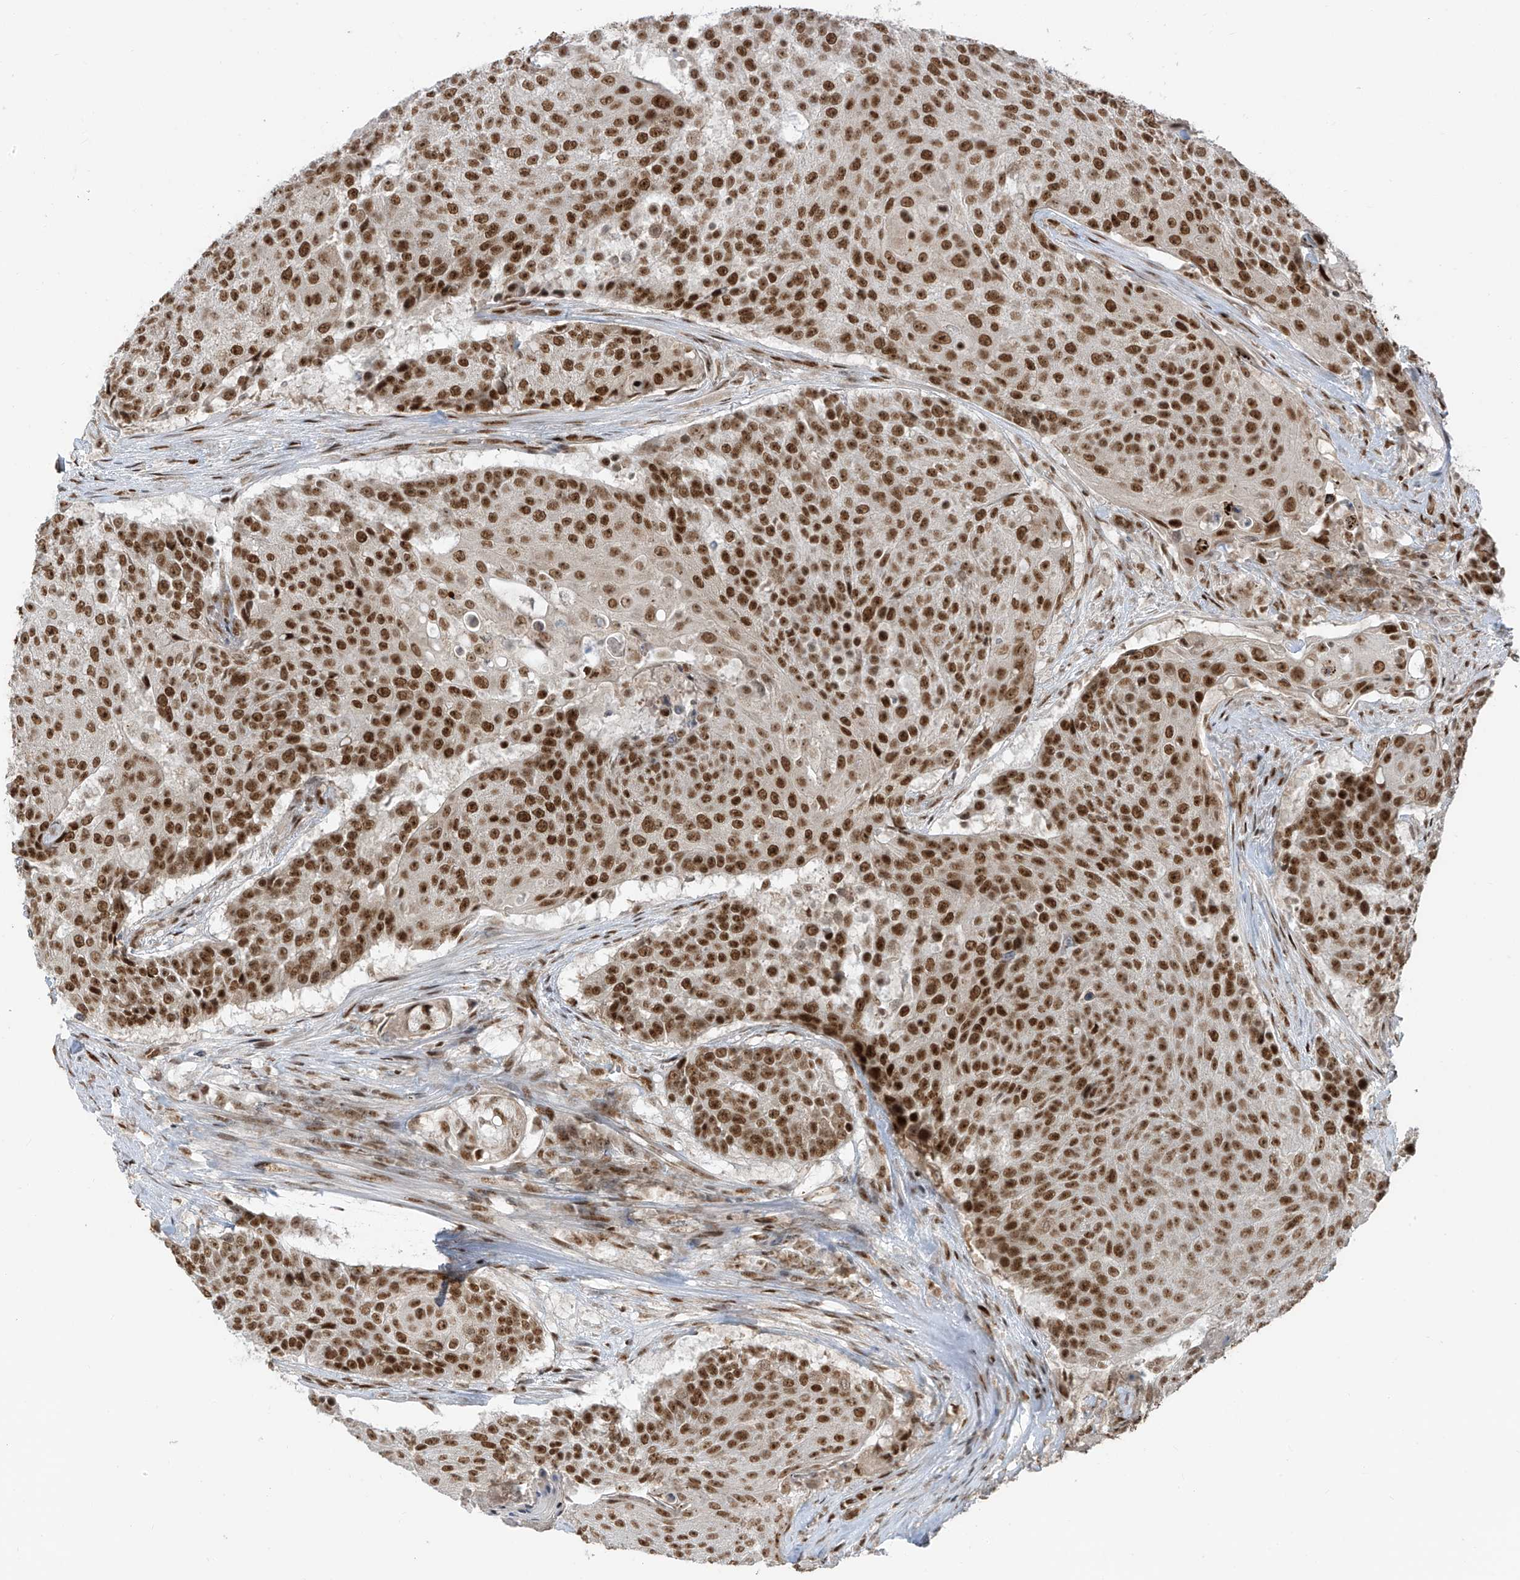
{"staining": {"intensity": "strong", "quantity": ">75%", "location": "nuclear"}, "tissue": "urothelial cancer", "cell_type": "Tumor cells", "image_type": "cancer", "snomed": [{"axis": "morphology", "description": "Urothelial carcinoma, High grade"}, {"axis": "topography", "description": "Urinary bladder"}], "caption": "Strong nuclear expression for a protein is identified in approximately >75% of tumor cells of urothelial cancer using immunohistochemistry.", "gene": "ARHGEF3", "patient": {"sex": "female", "age": 63}}